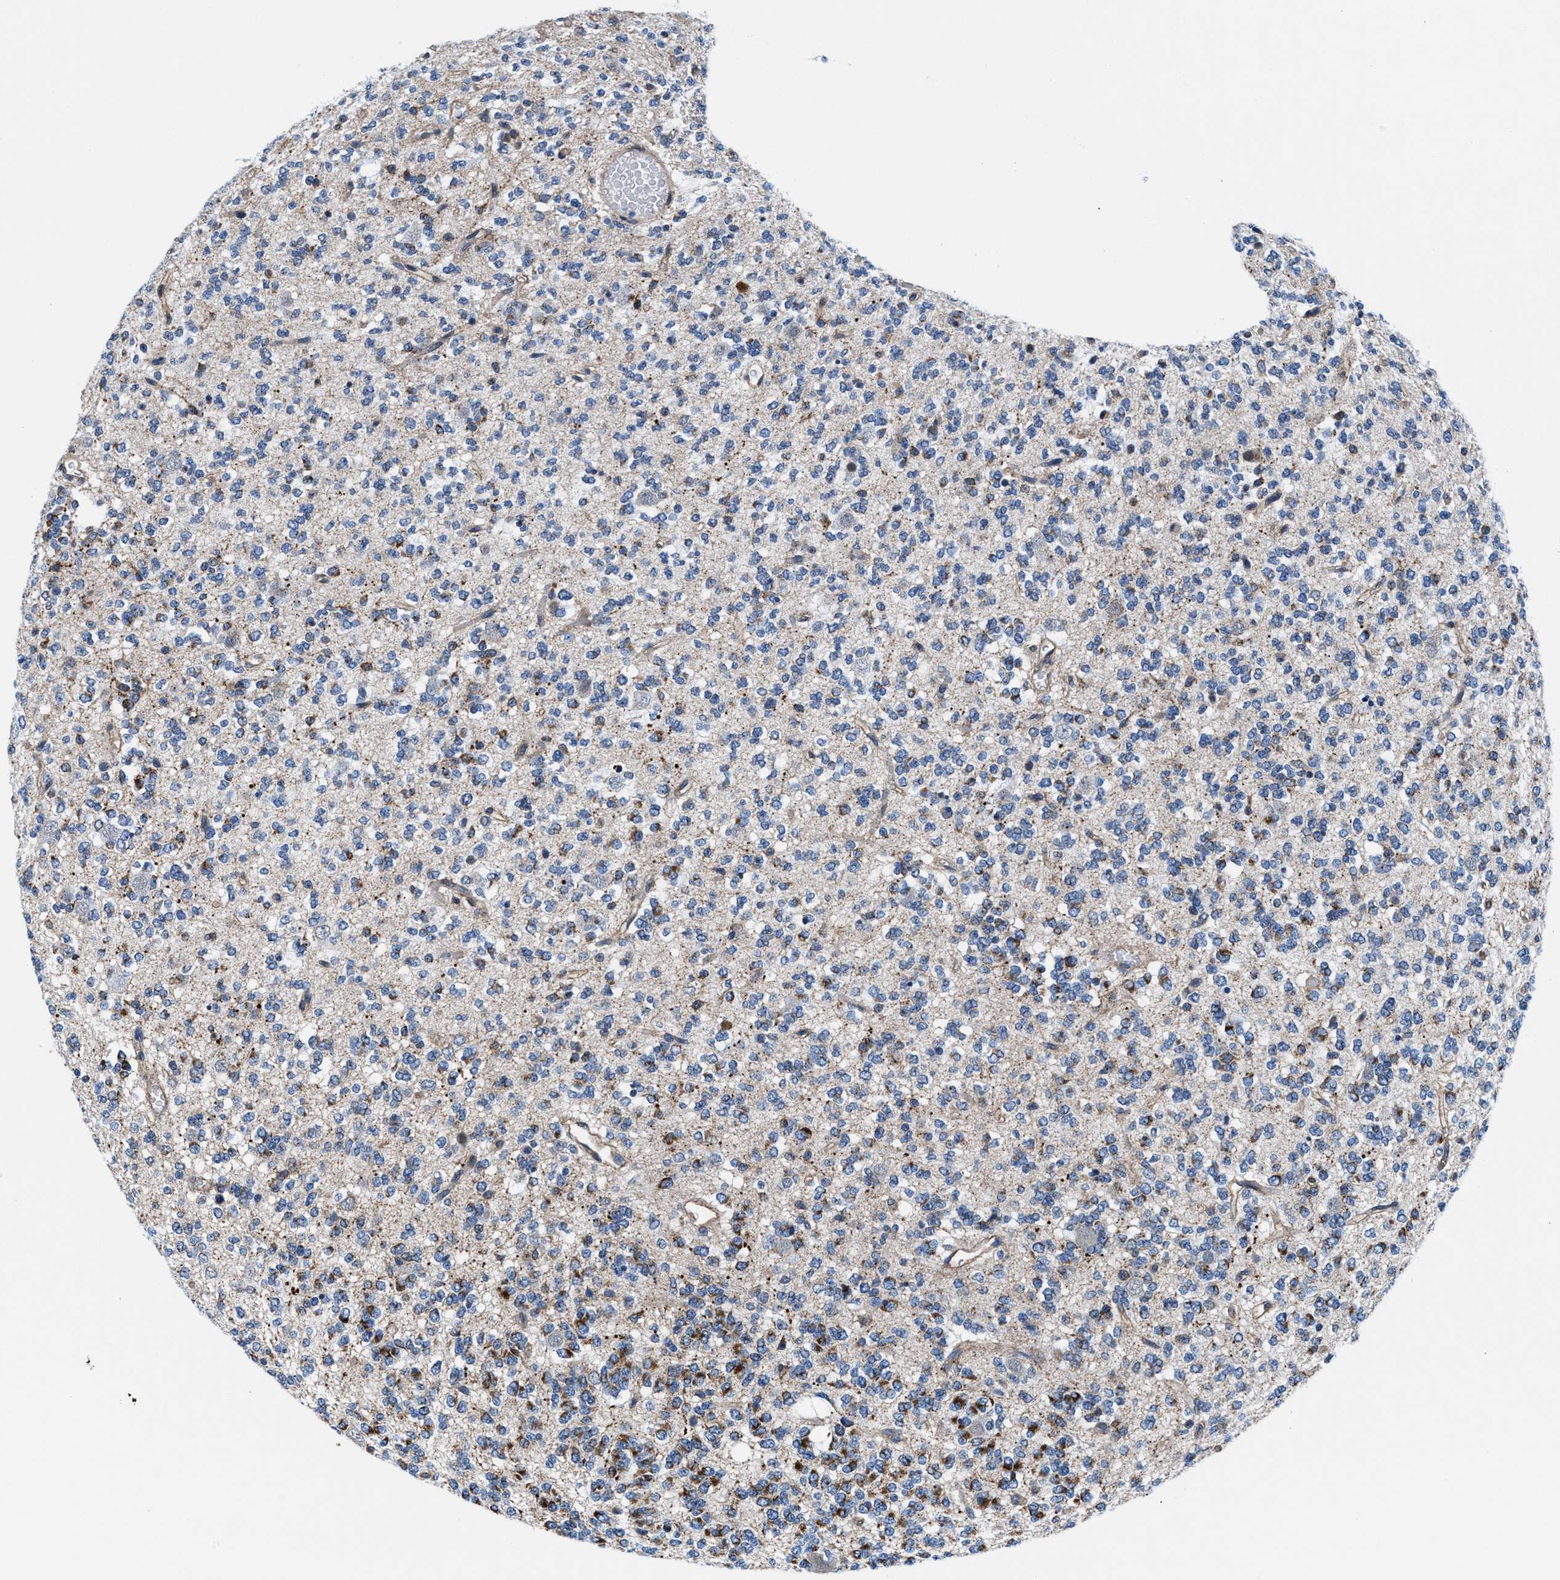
{"staining": {"intensity": "strong", "quantity": "25%-75%", "location": "cytoplasmic/membranous"}, "tissue": "glioma", "cell_type": "Tumor cells", "image_type": "cancer", "snomed": [{"axis": "morphology", "description": "Glioma, malignant, Low grade"}, {"axis": "topography", "description": "Brain"}], "caption": "Glioma stained with DAB immunohistochemistry (IHC) exhibits high levels of strong cytoplasmic/membranous positivity in about 25%-75% of tumor cells.", "gene": "NKTR", "patient": {"sex": "male", "age": 38}}